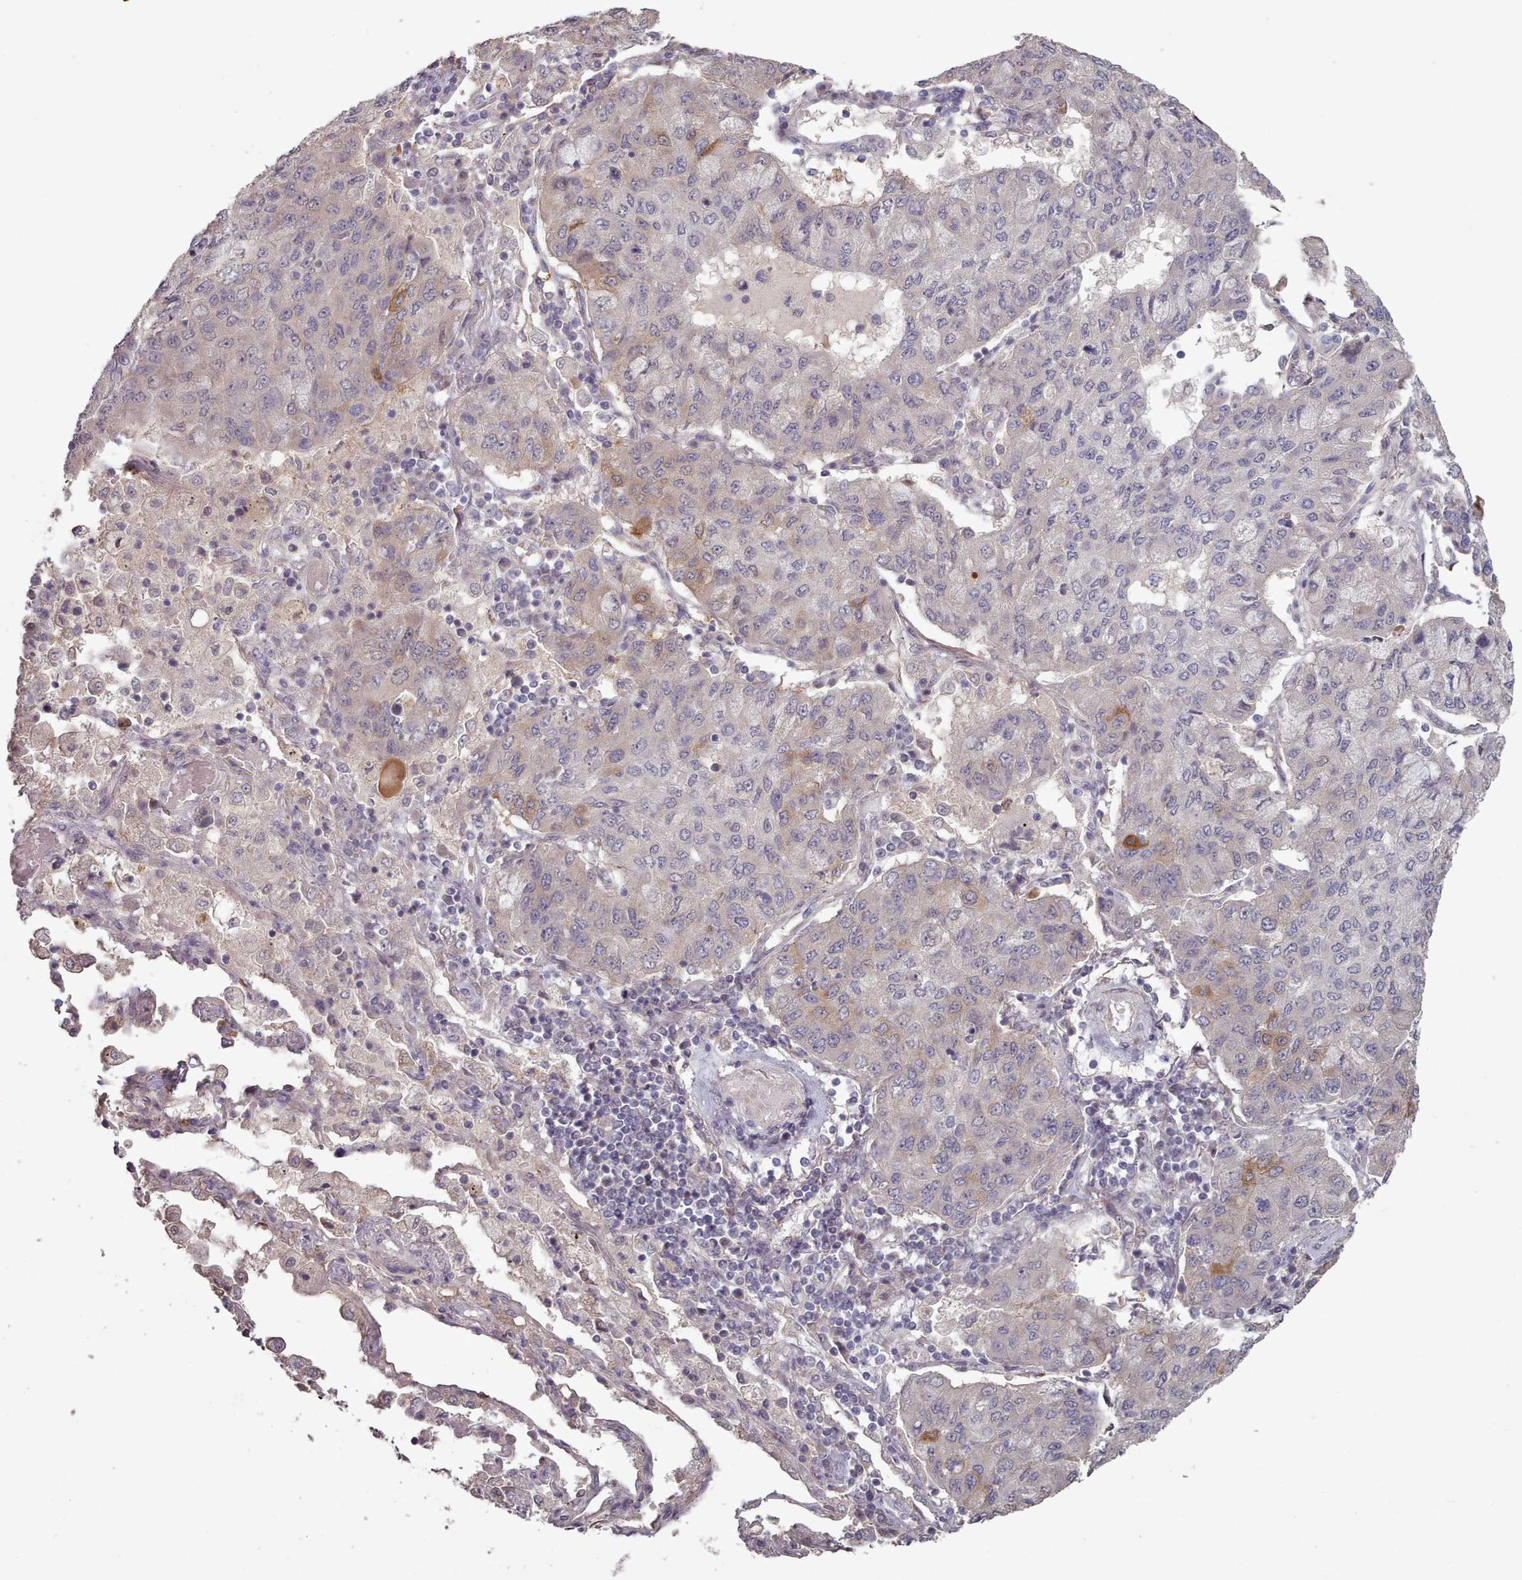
{"staining": {"intensity": "moderate", "quantity": "<25%", "location": "cytoplasmic/membranous"}, "tissue": "lung cancer", "cell_type": "Tumor cells", "image_type": "cancer", "snomed": [{"axis": "morphology", "description": "Squamous cell carcinoma, NOS"}, {"axis": "topography", "description": "Lung"}], "caption": "Lung squamous cell carcinoma stained with IHC demonstrates moderate cytoplasmic/membranous expression in approximately <25% of tumor cells. (DAB IHC, brown staining for protein, blue staining for nuclei).", "gene": "ERCC6L", "patient": {"sex": "male", "age": 74}}